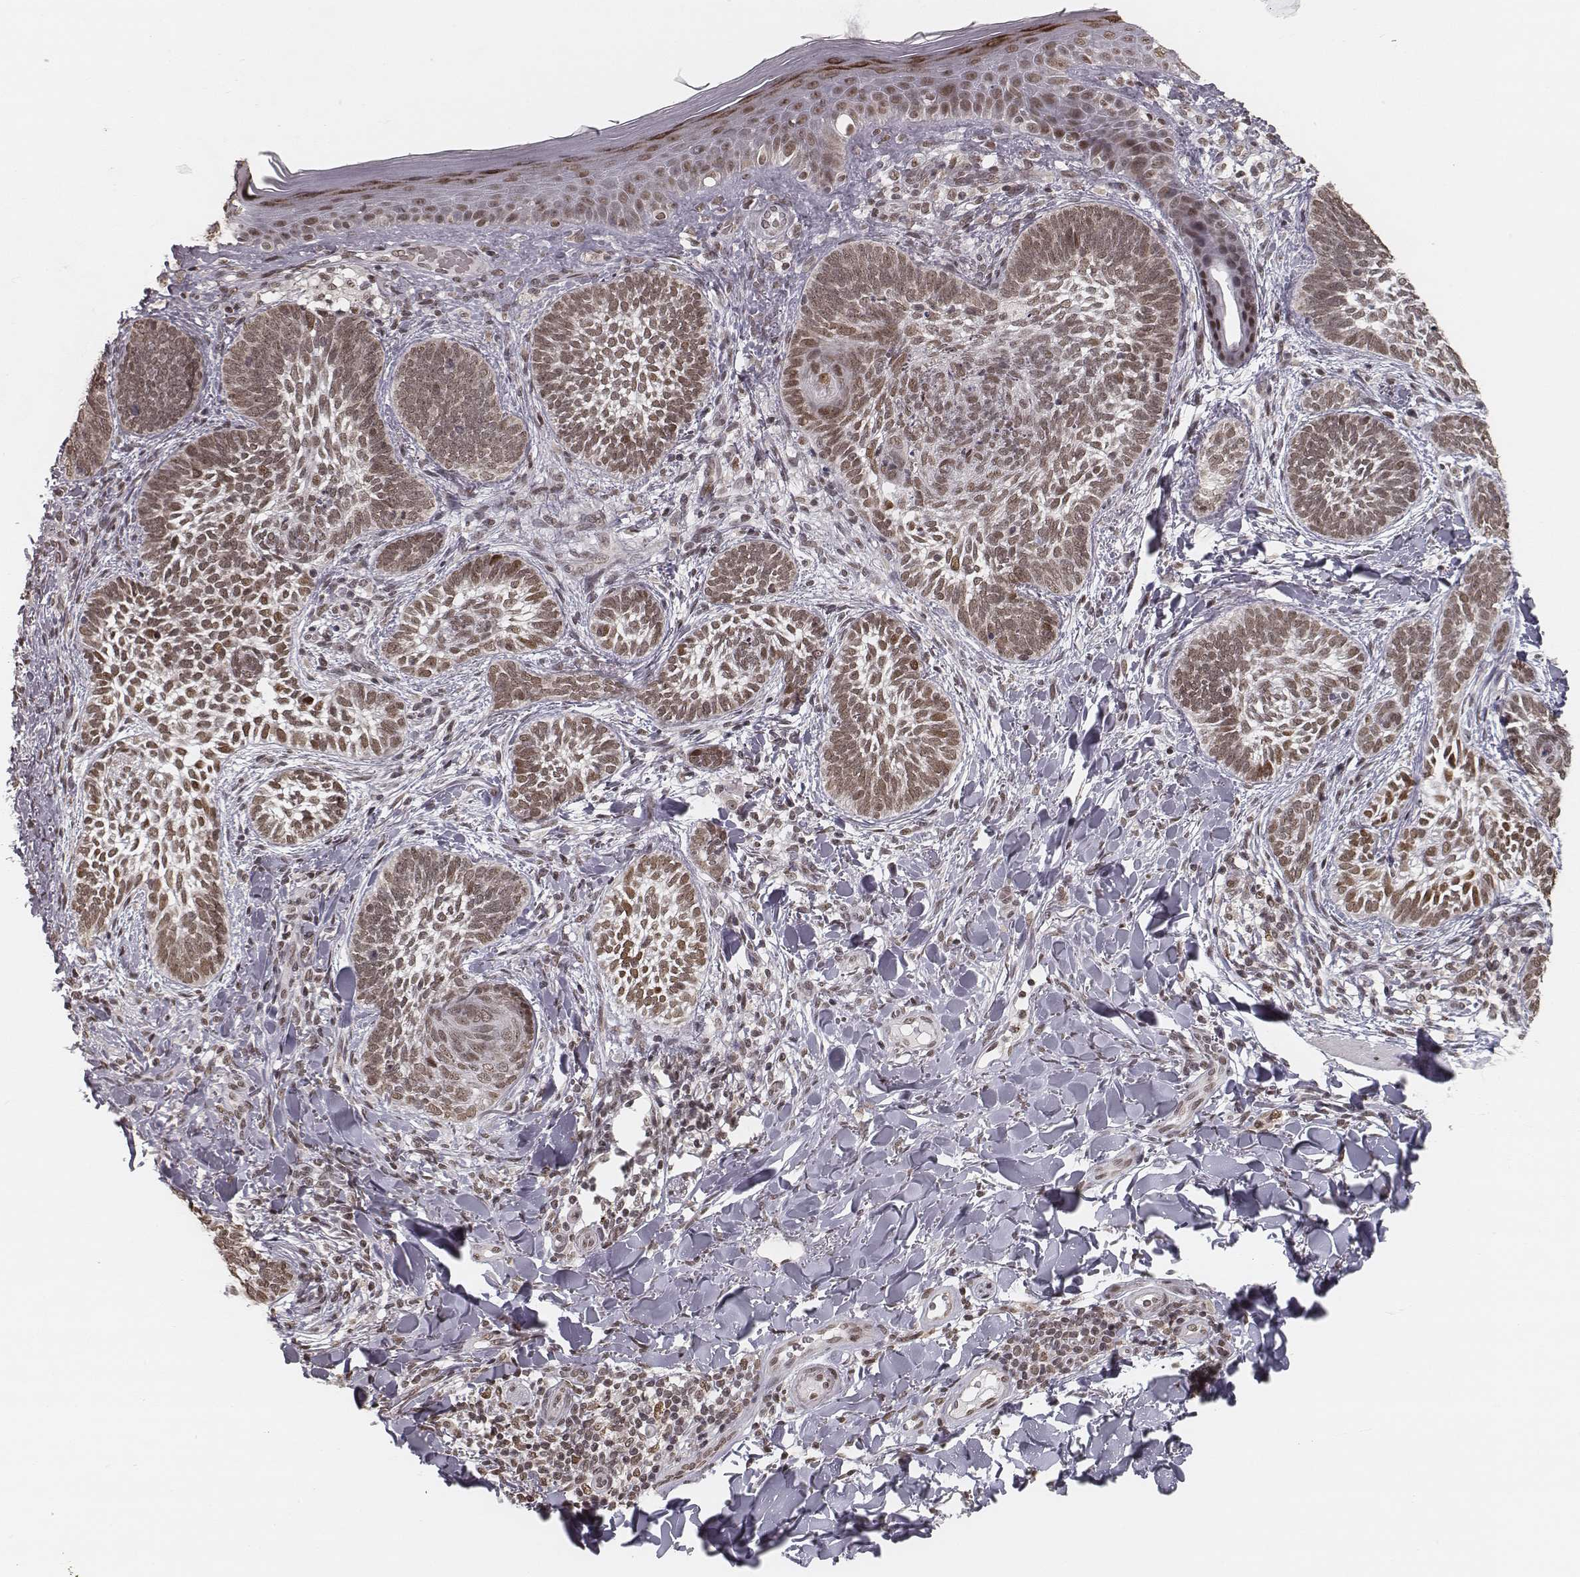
{"staining": {"intensity": "weak", "quantity": ">75%", "location": "nuclear"}, "tissue": "skin cancer", "cell_type": "Tumor cells", "image_type": "cancer", "snomed": [{"axis": "morphology", "description": "Normal tissue, NOS"}, {"axis": "morphology", "description": "Basal cell carcinoma"}, {"axis": "topography", "description": "Skin"}], "caption": "Protein analysis of basal cell carcinoma (skin) tissue reveals weak nuclear positivity in approximately >75% of tumor cells. Immunohistochemistry stains the protein of interest in brown and the nuclei are stained blue.", "gene": "HMGA2", "patient": {"sex": "male", "age": 46}}